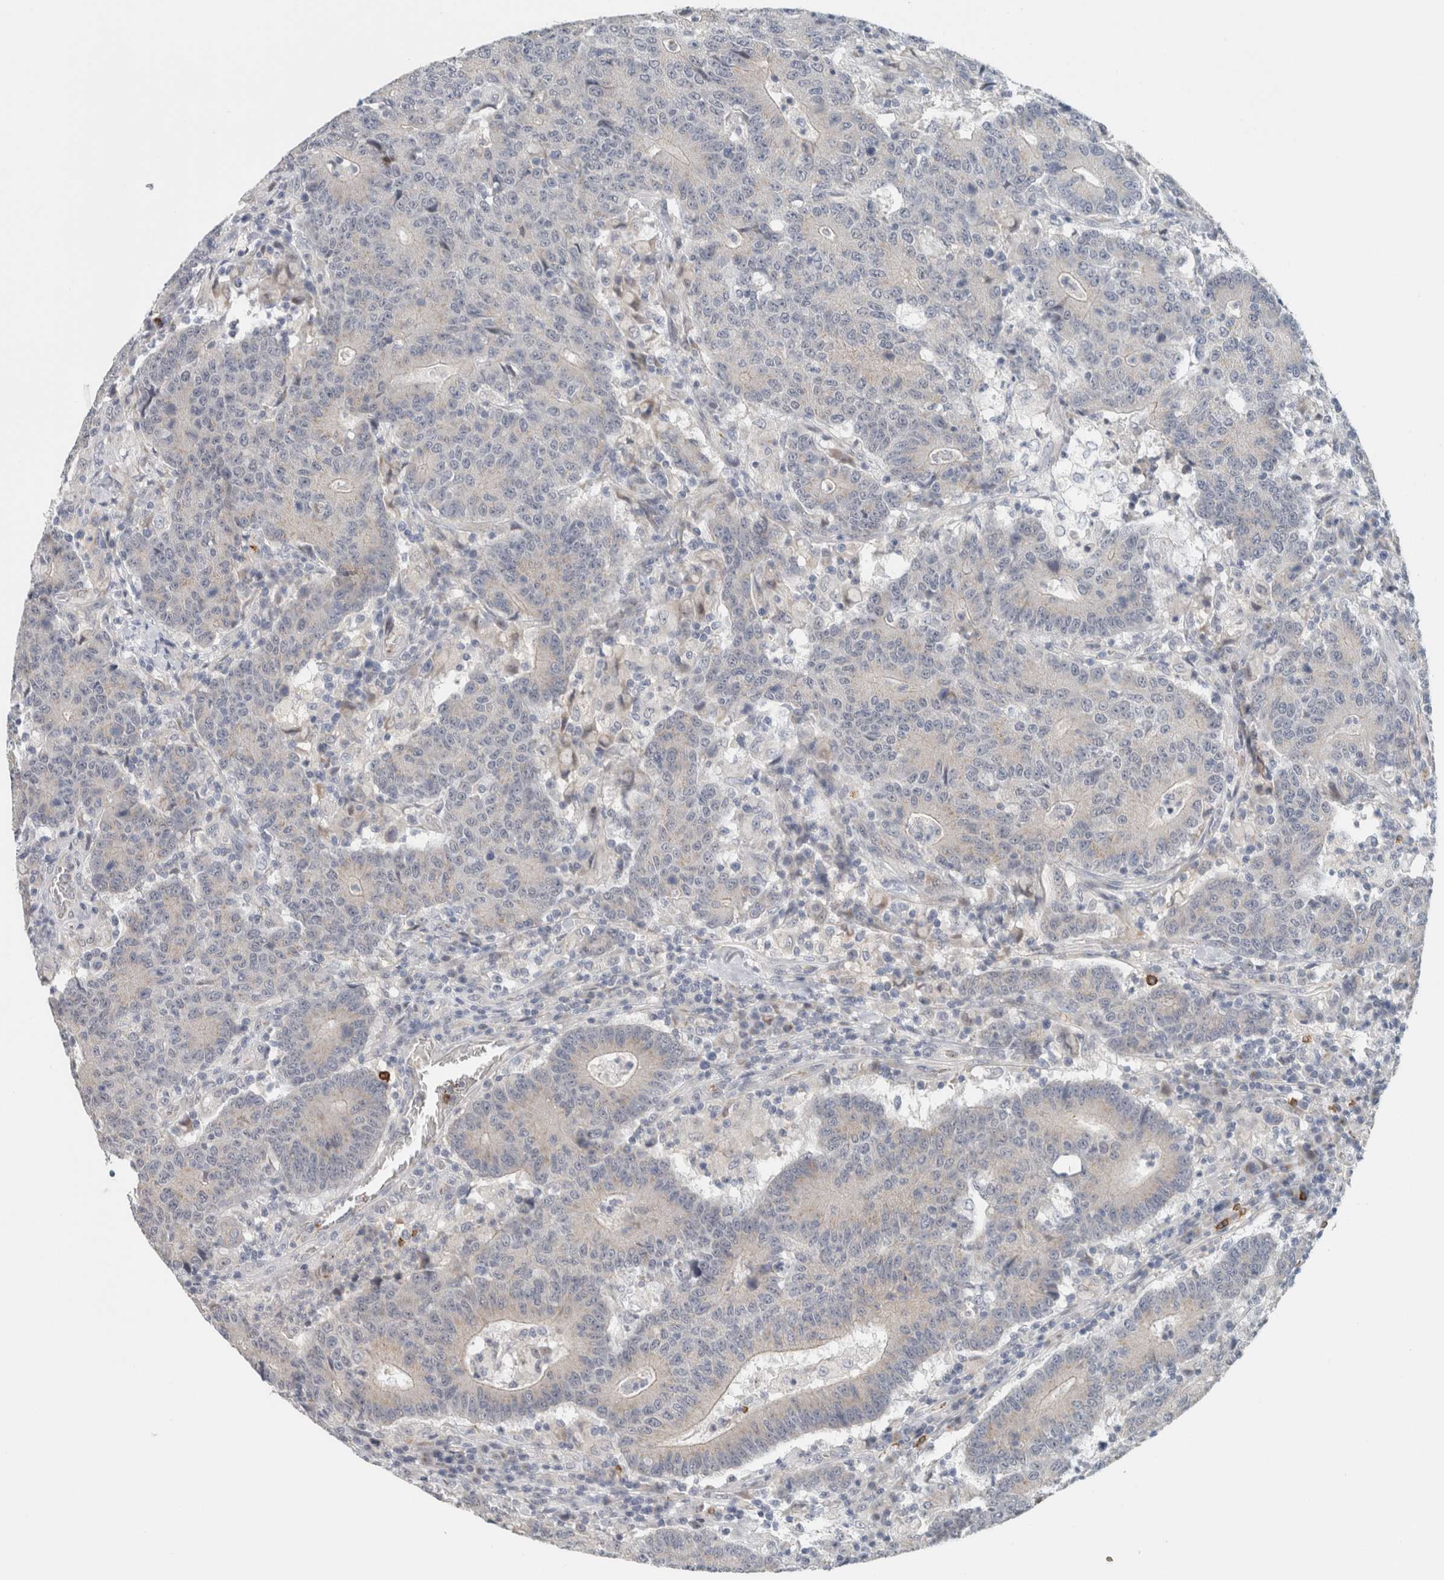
{"staining": {"intensity": "weak", "quantity": "<25%", "location": "cytoplasmic/membranous"}, "tissue": "colorectal cancer", "cell_type": "Tumor cells", "image_type": "cancer", "snomed": [{"axis": "morphology", "description": "Normal tissue, NOS"}, {"axis": "morphology", "description": "Adenocarcinoma, NOS"}, {"axis": "topography", "description": "Colon"}], "caption": "IHC photomicrograph of human colorectal cancer stained for a protein (brown), which reveals no positivity in tumor cells.", "gene": "CRAT", "patient": {"sex": "female", "age": 75}}